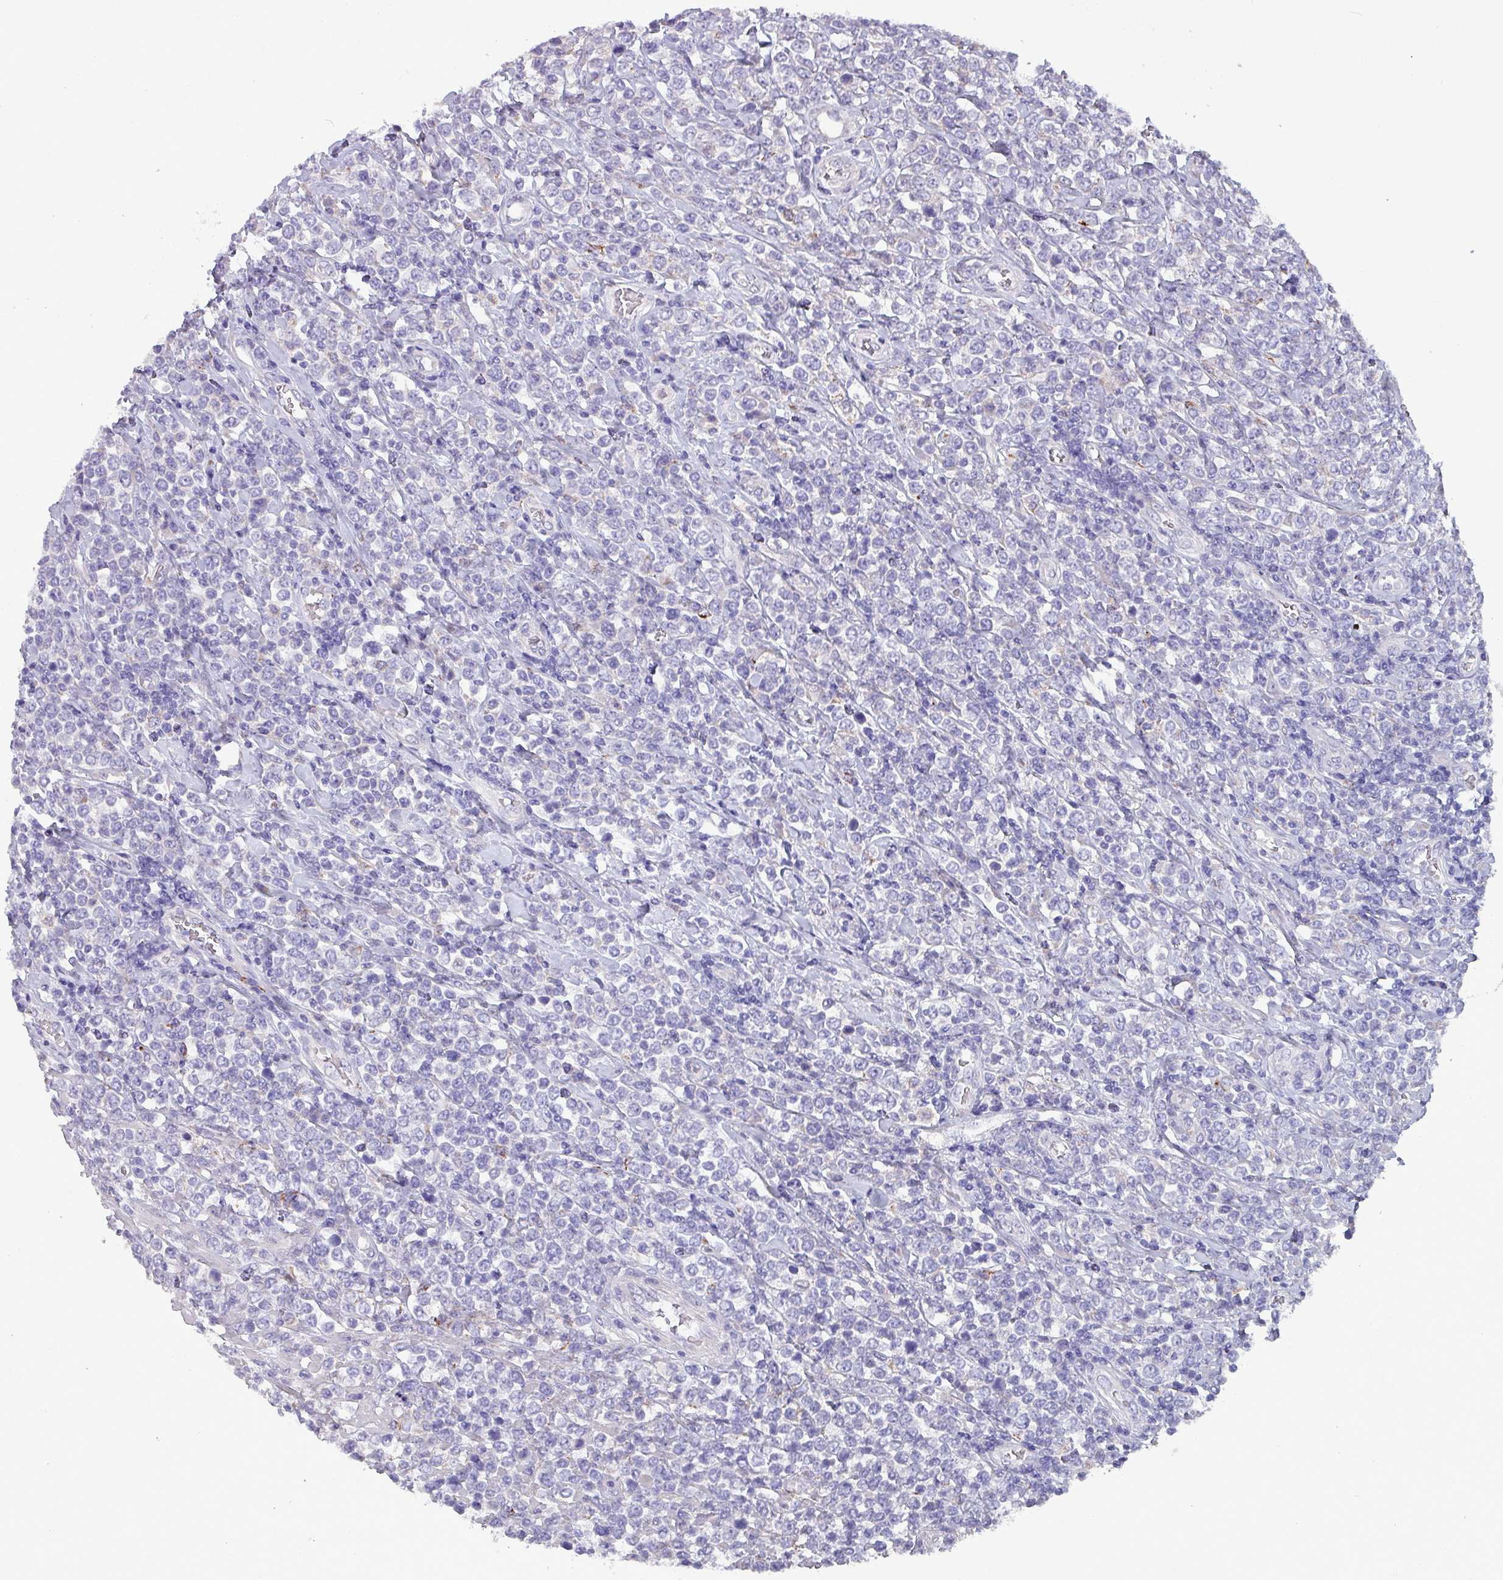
{"staining": {"intensity": "negative", "quantity": "none", "location": "none"}, "tissue": "lymphoma", "cell_type": "Tumor cells", "image_type": "cancer", "snomed": [{"axis": "morphology", "description": "Malignant lymphoma, non-Hodgkin's type, High grade"}, {"axis": "topography", "description": "Soft tissue"}], "caption": "IHC of human lymphoma exhibits no staining in tumor cells. (Stains: DAB (3,3'-diaminobenzidine) immunohistochemistry with hematoxylin counter stain, Microscopy: brightfield microscopy at high magnification).", "gene": "HSD3B7", "patient": {"sex": "female", "age": 56}}